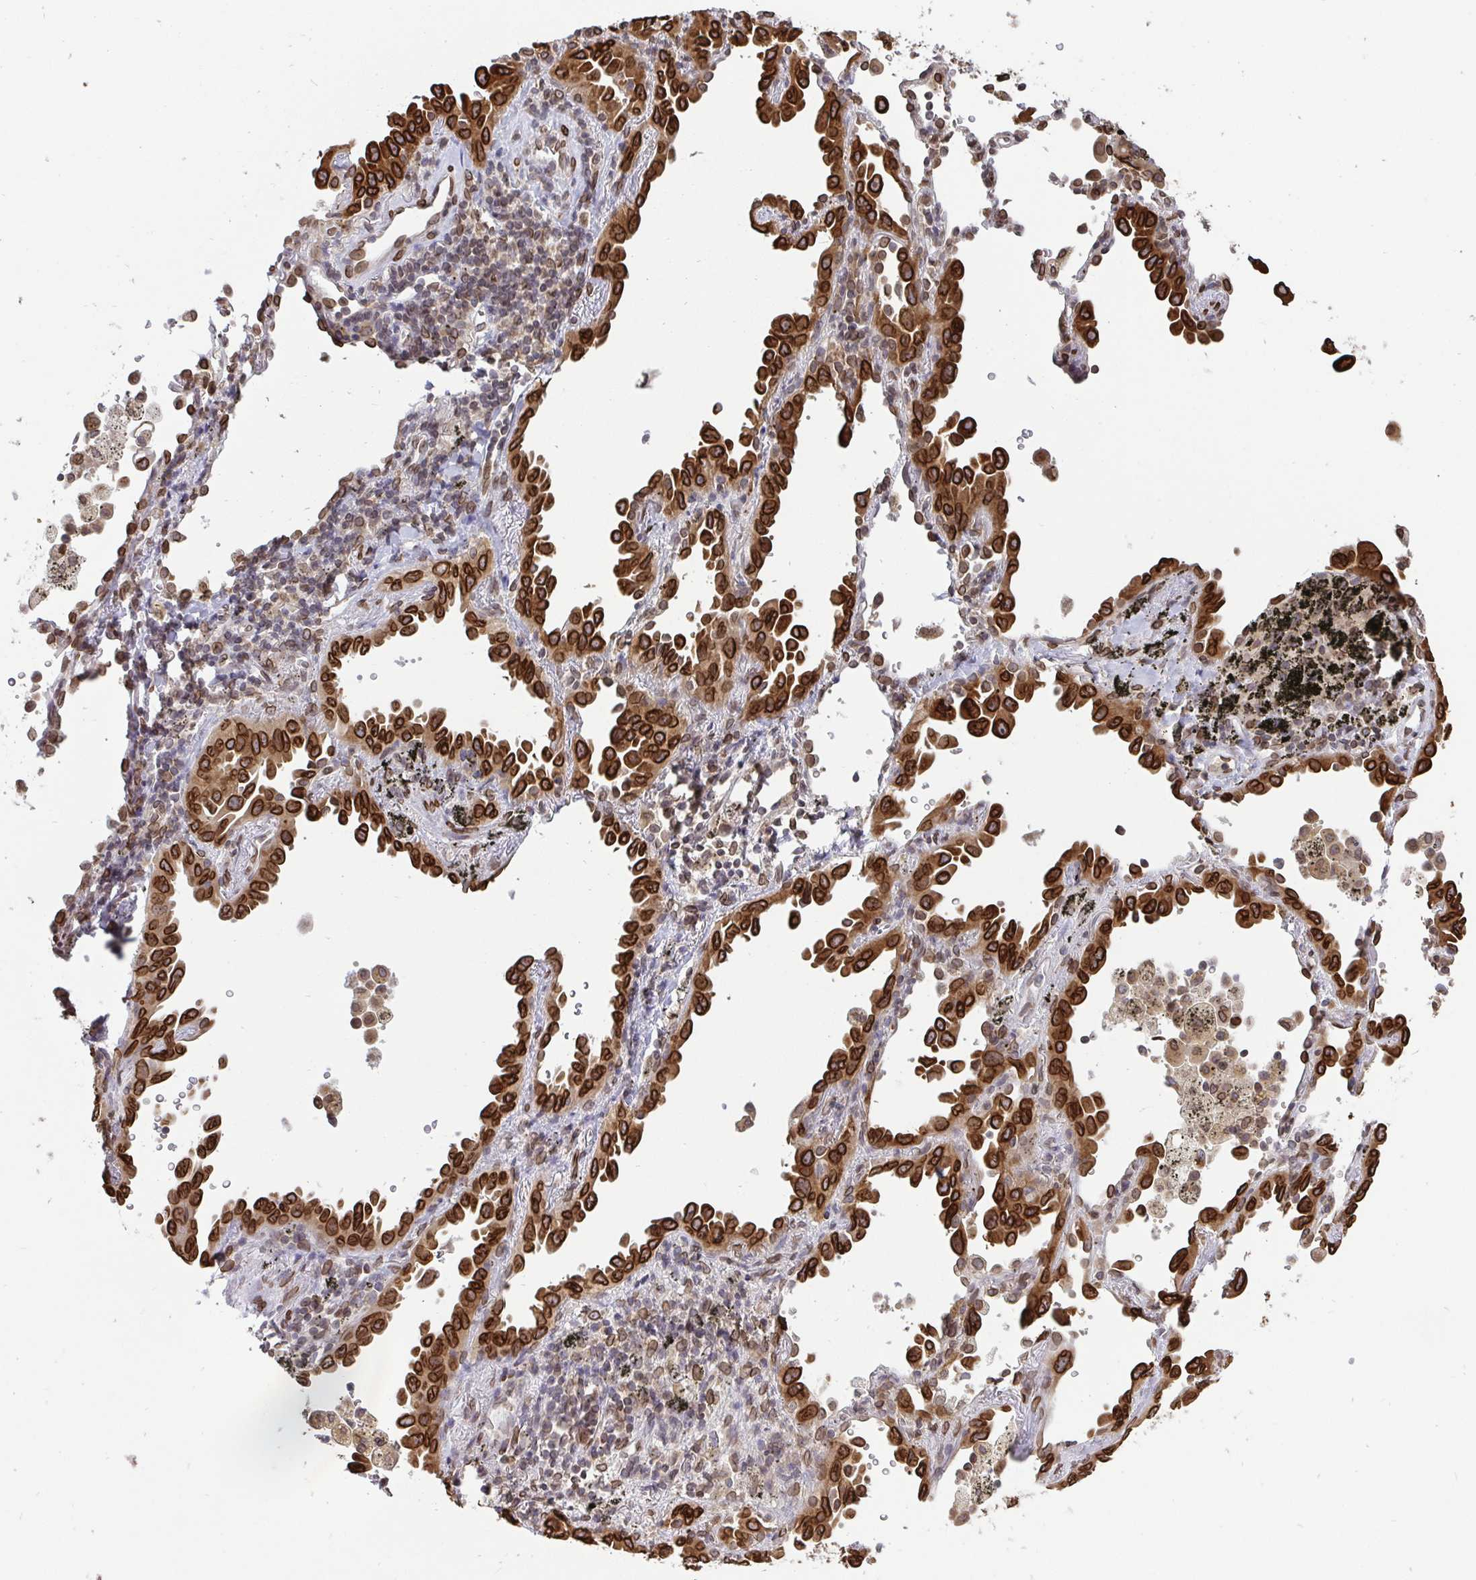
{"staining": {"intensity": "strong", "quantity": ">75%", "location": "cytoplasmic/membranous,nuclear"}, "tissue": "lung cancer", "cell_type": "Tumor cells", "image_type": "cancer", "snomed": [{"axis": "morphology", "description": "Adenocarcinoma, NOS"}, {"axis": "topography", "description": "Lung"}], "caption": "About >75% of tumor cells in human adenocarcinoma (lung) demonstrate strong cytoplasmic/membranous and nuclear protein staining as visualized by brown immunohistochemical staining.", "gene": "EMD", "patient": {"sex": "male", "age": 68}}